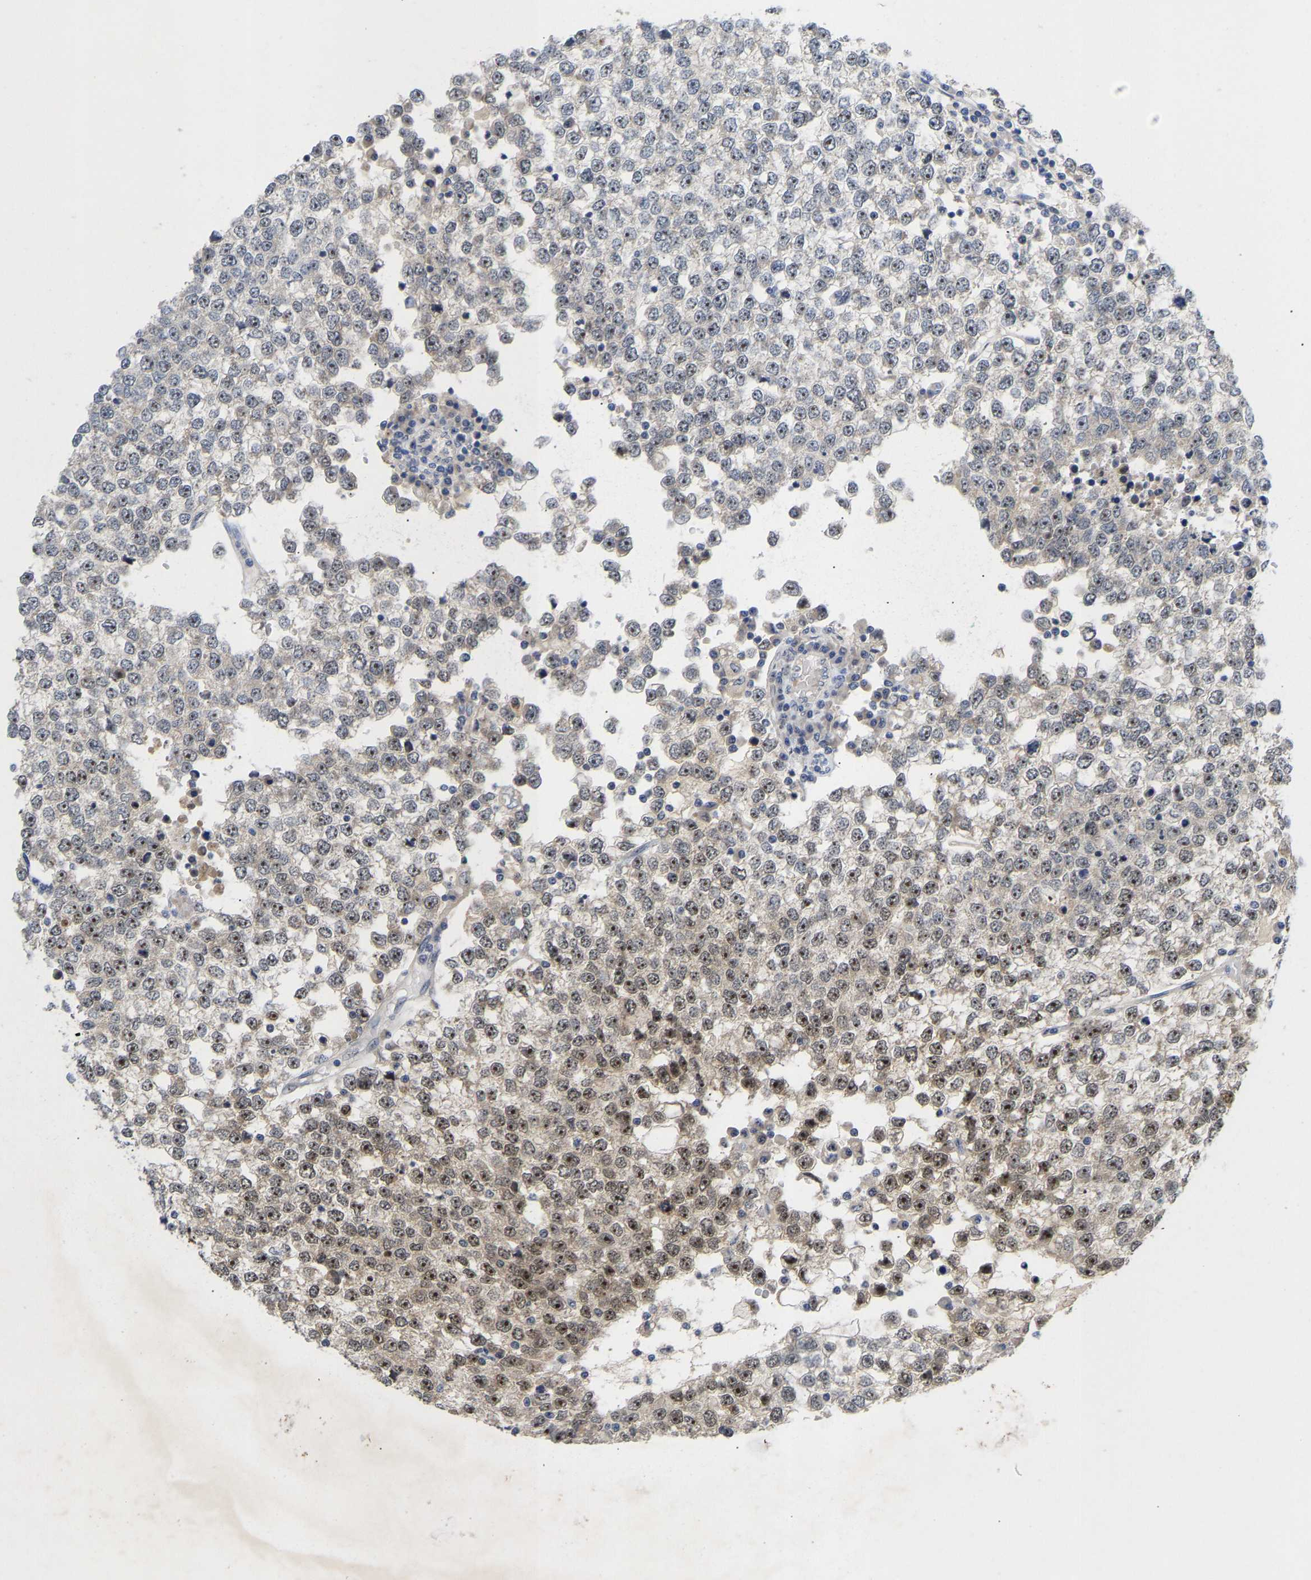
{"staining": {"intensity": "strong", "quantity": "25%-75%", "location": "nuclear"}, "tissue": "testis cancer", "cell_type": "Tumor cells", "image_type": "cancer", "snomed": [{"axis": "morphology", "description": "Seminoma, NOS"}, {"axis": "topography", "description": "Testis"}], "caption": "The micrograph shows immunohistochemical staining of testis cancer. There is strong nuclear positivity is seen in approximately 25%-75% of tumor cells.", "gene": "NLE1", "patient": {"sex": "male", "age": 65}}